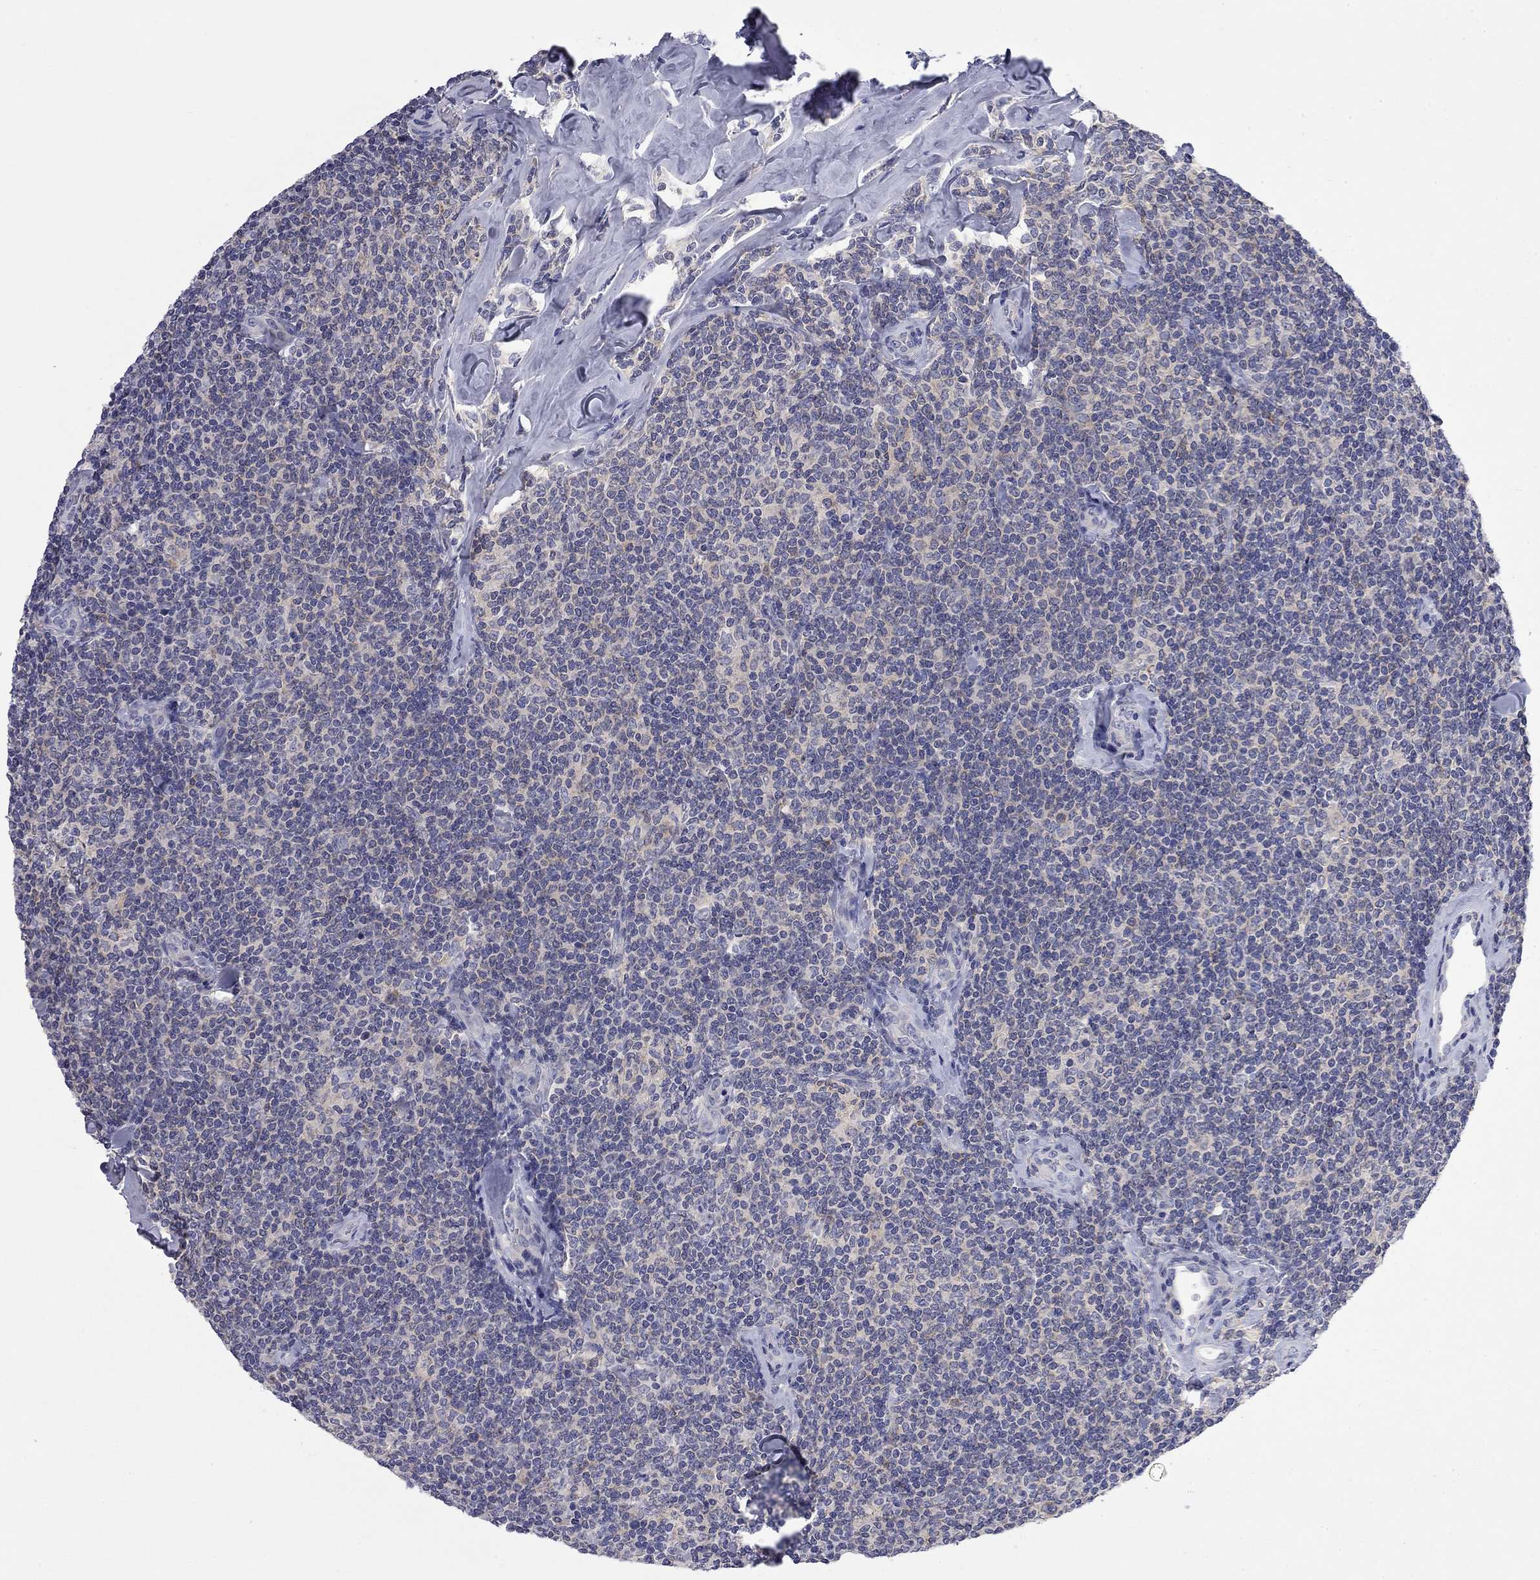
{"staining": {"intensity": "negative", "quantity": "none", "location": "none"}, "tissue": "lymphoma", "cell_type": "Tumor cells", "image_type": "cancer", "snomed": [{"axis": "morphology", "description": "Malignant lymphoma, non-Hodgkin's type, Low grade"}, {"axis": "topography", "description": "Lymph node"}], "caption": "High power microscopy micrograph of an immunohistochemistry (IHC) micrograph of low-grade malignant lymphoma, non-Hodgkin's type, revealing no significant expression in tumor cells.", "gene": "ABCB4", "patient": {"sex": "female", "age": 56}}